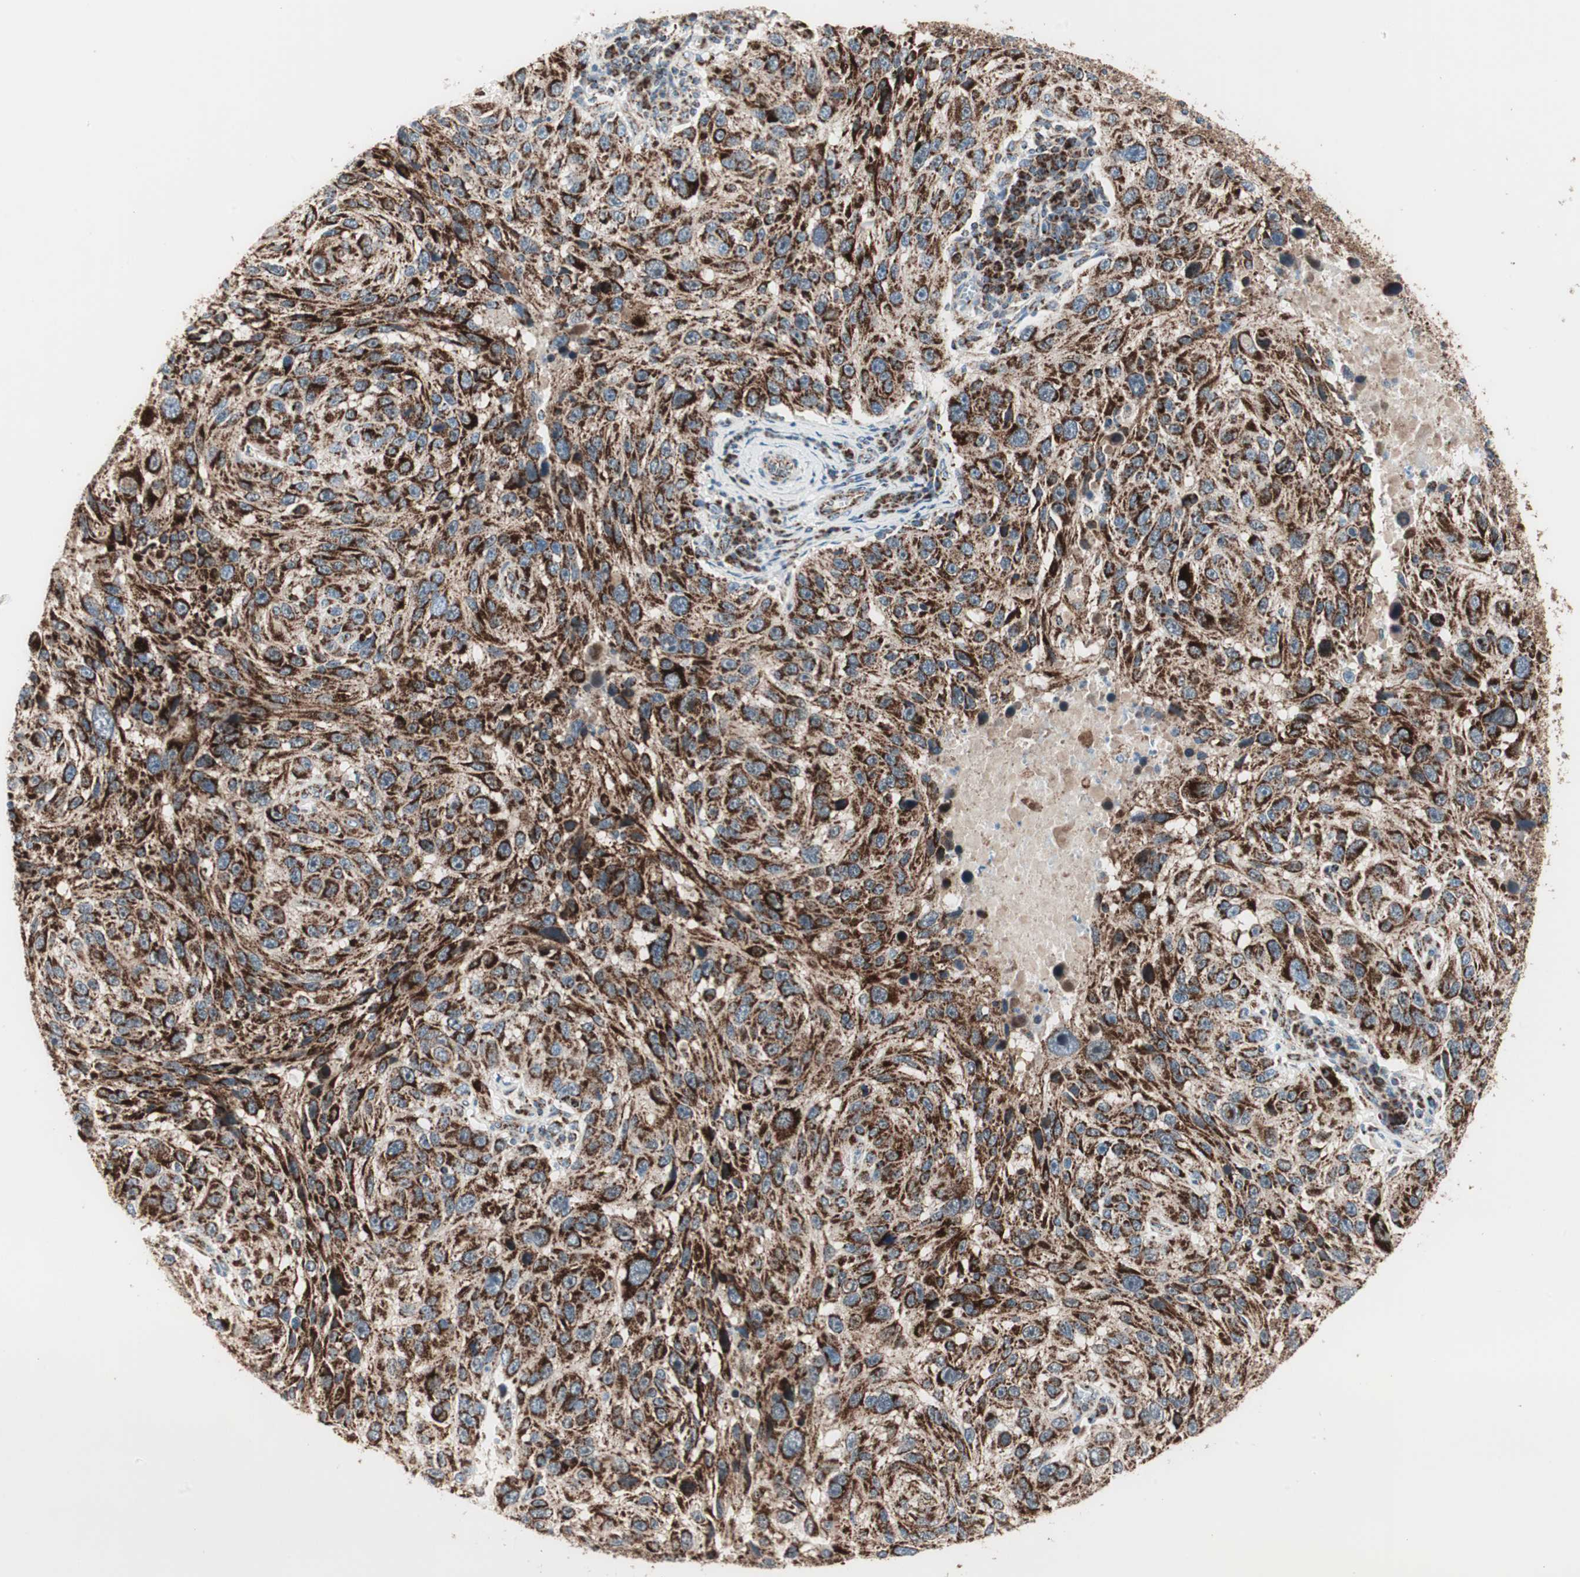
{"staining": {"intensity": "strong", "quantity": ">75%", "location": "cytoplasmic/membranous"}, "tissue": "melanoma", "cell_type": "Tumor cells", "image_type": "cancer", "snomed": [{"axis": "morphology", "description": "Malignant melanoma, NOS"}, {"axis": "topography", "description": "Skin"}], "caption": "Human melanoma stained with a protein marker exhibits strong staining in tumor cells.", "gene": "TOMM20", "patient": {"sex": "male", "age": 53}}